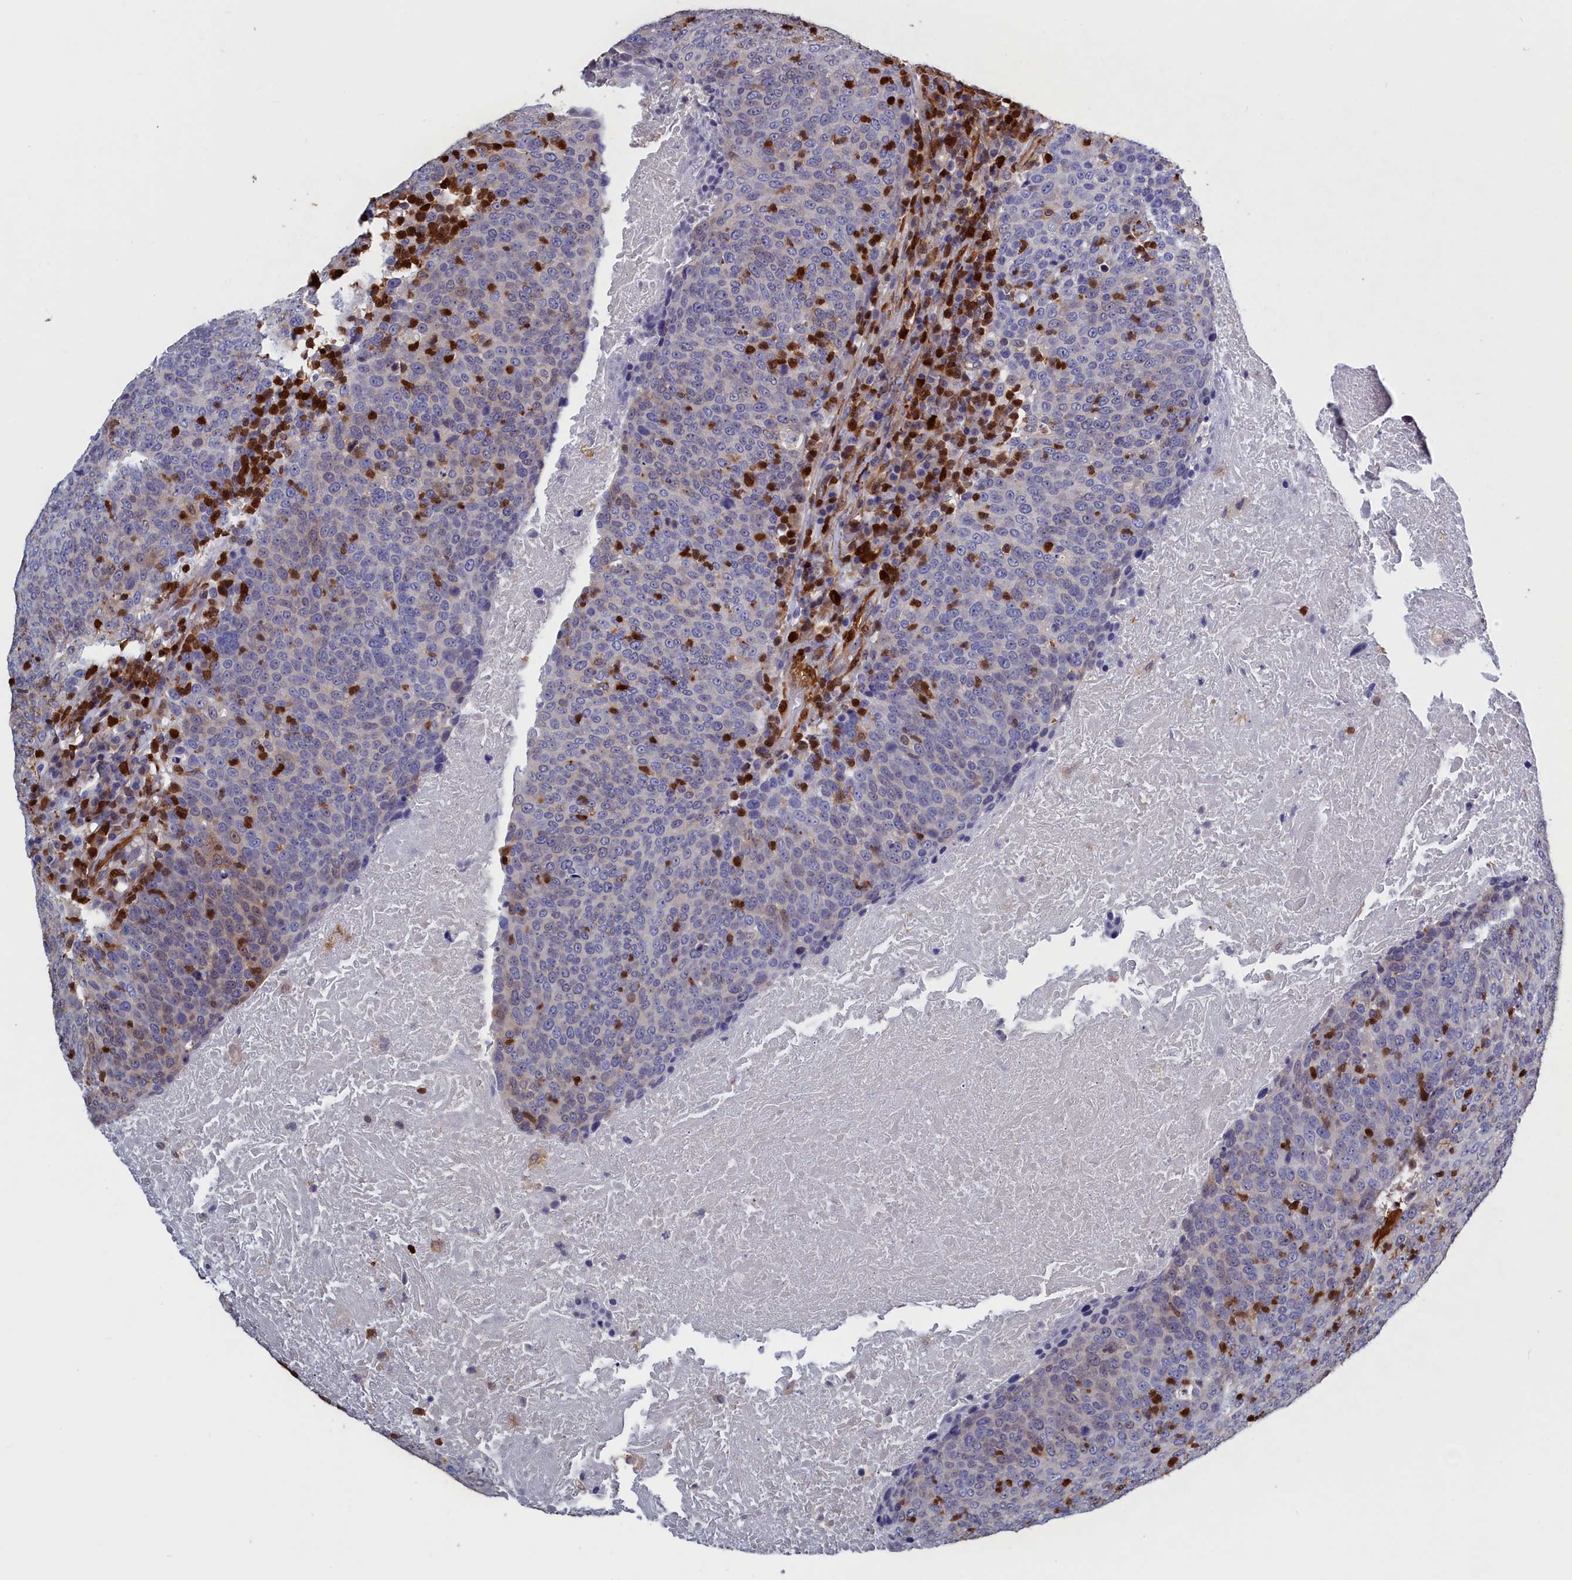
{"staining": {"intensity": "negative", "quantity": "none", "location": "none"}, "tissue": "head and neck cancer", "cell_type": "Tumor cells", "image_type": "cancer", "snomed": [{"axis": "morphology", "description": "Squamous cell carcinoma, NOS"}, {"axis": "morphology", "description": "Squamous cell carcinoma, metastatic, NOS"}, {"axis": "topography", "description": "Lymph node"}, {"axis": "topography", "description": "Head-Neck"}], "caption": "The immunohistochemistry (IHC) histopathology image has no significant expression in tumor cells of head and neck cancer tissue.", "gene": "CRIP1", "patient": {"sex": "male", "age": 62}}